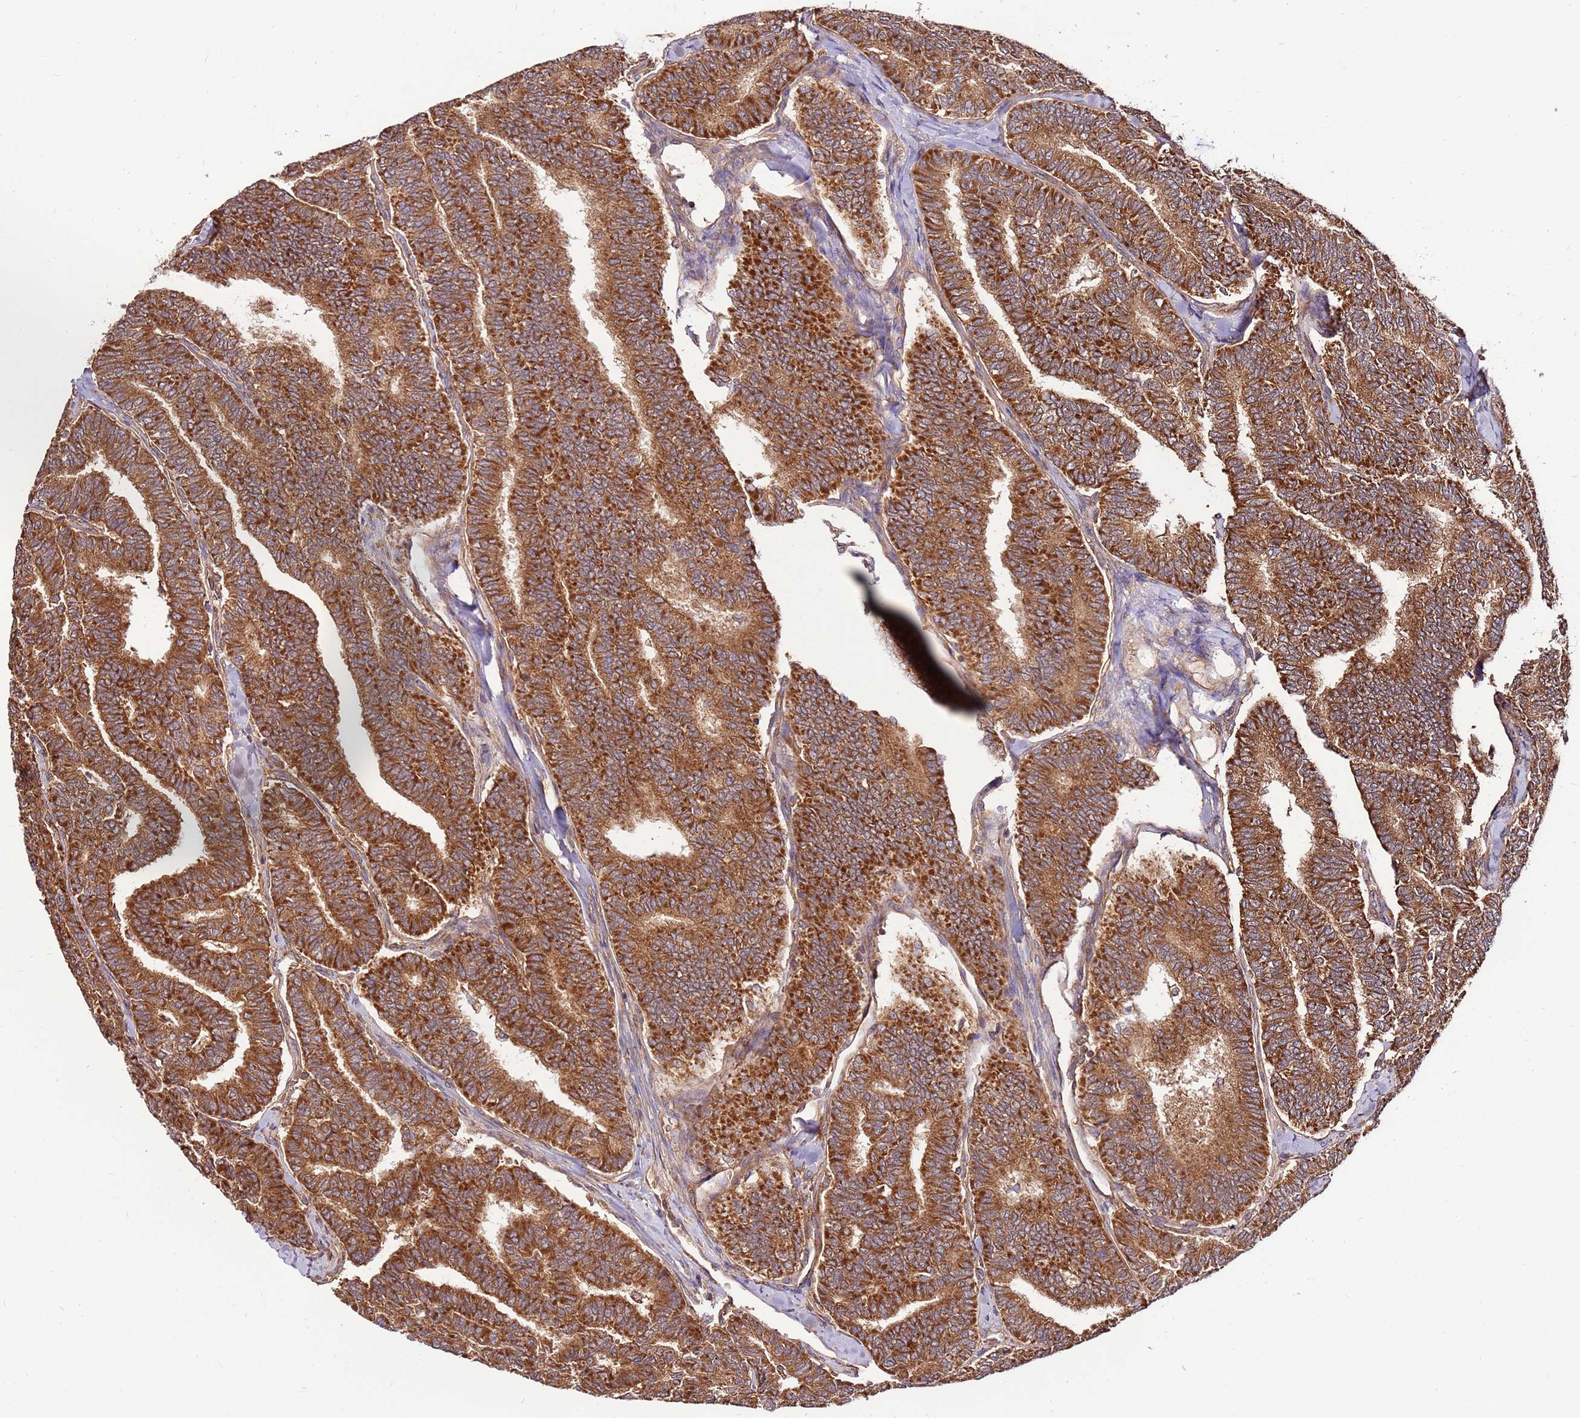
{"staining": {"intensity": "strong", "quantity": ">75%", "location": "cytoplasmic/membranous"}, "tissue": "thyroid cancer", "cell_type": "Tumor cells", "image_type": "cancer", "snomed": [{"axis": "morphology", "description": "Papillary adenocarcinoma, NOS"}, {"axis": "topography", "description": "Thyroid gland"}], "caption": "Tumor cells exhibit strong cytoplasmic/membranous expression in approximately >75% of cells in thyroid papillary adenocarcinoma.", "gene": "SLC44A5", "patient": {"sex": "female", "age": 35}}